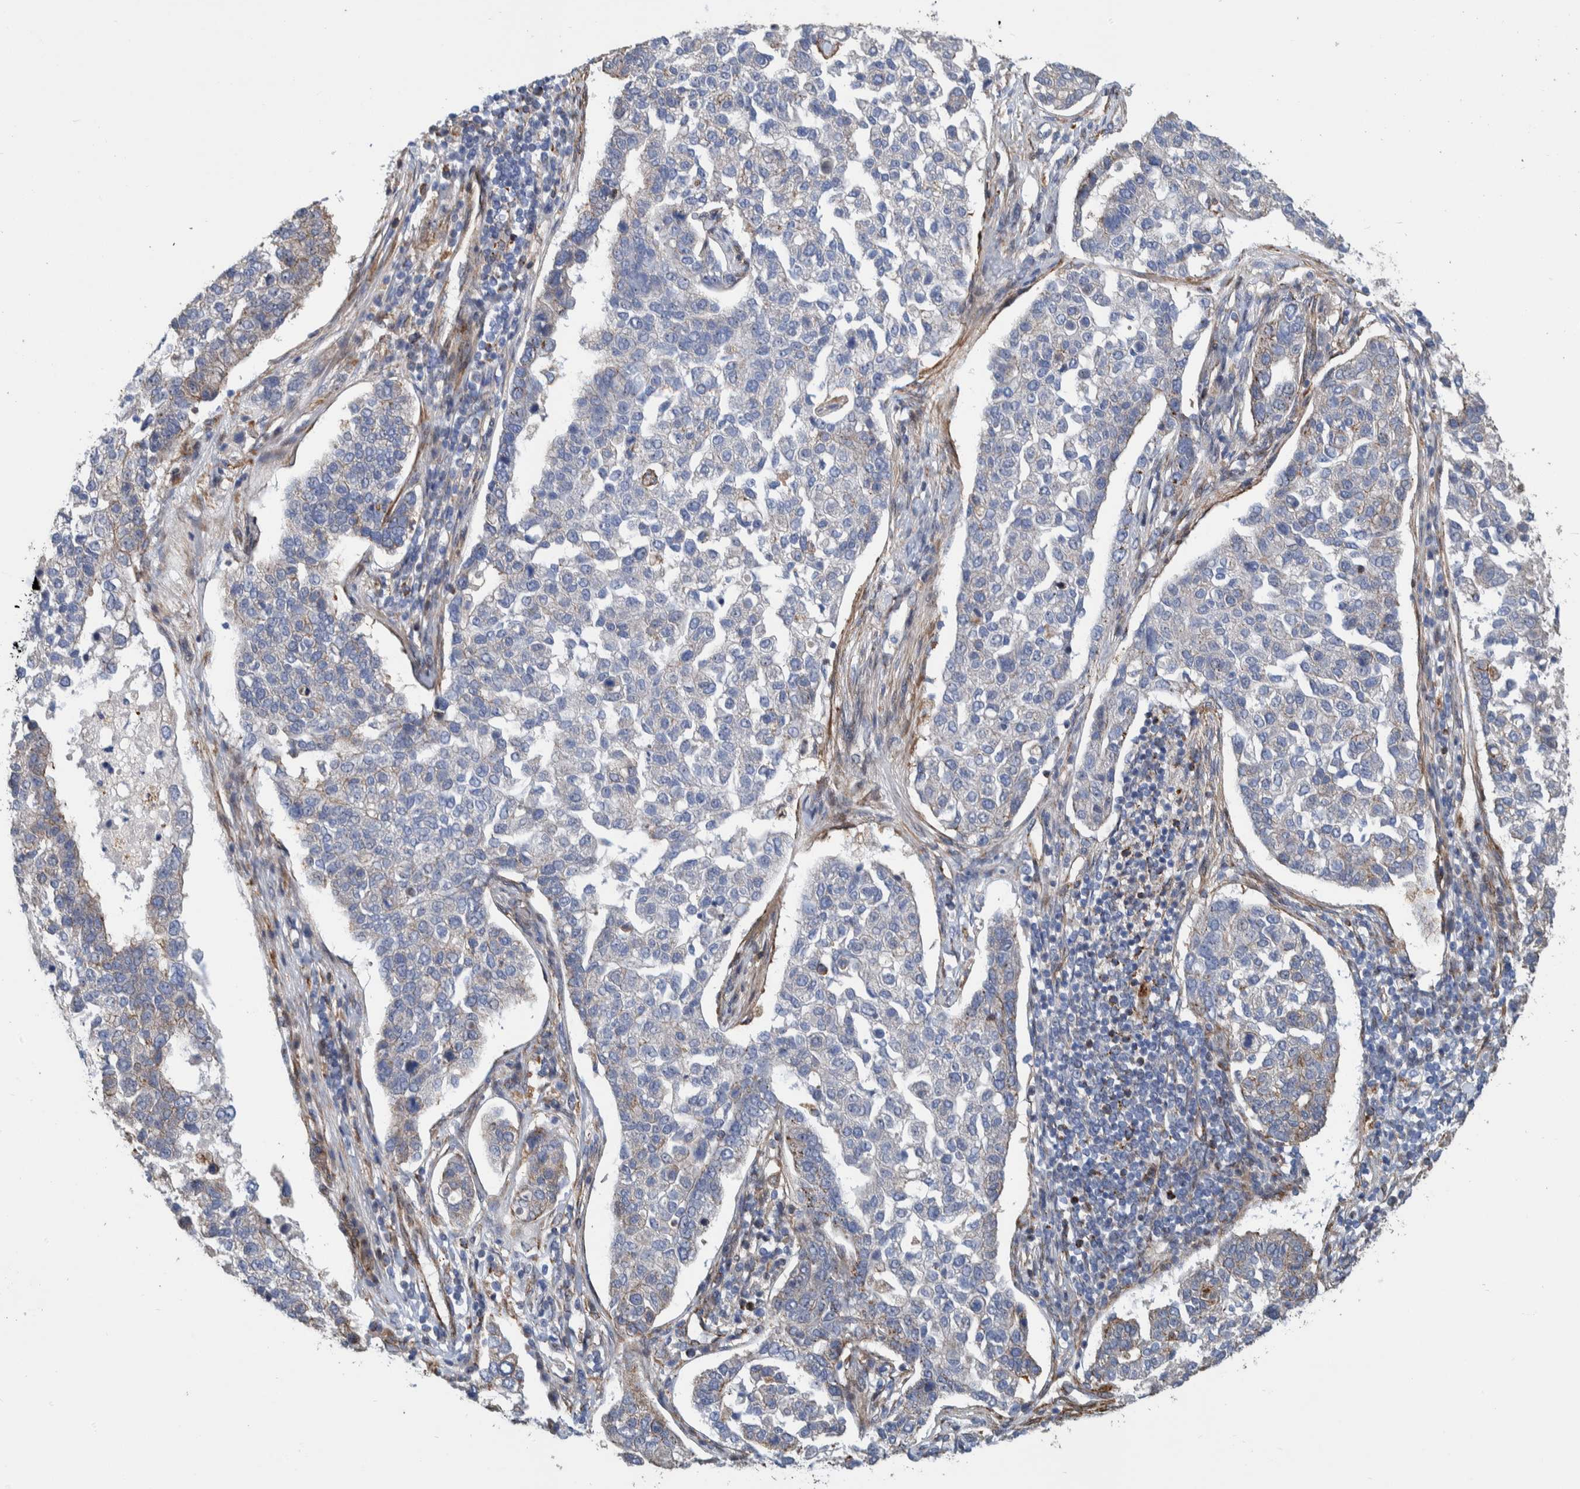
{"staining": {"intensity": "negative", "quantity": "none", "location": "none"}, "tissue": "pancreatic cancer", "cell_type": "Tumor cells", "image_type": "cancer", "snomed": [{"axis": "morphology", "description": "Adenocarcinoma, NOS"}, {"axis": "topography", "description": "Pancreas"}], "caption": "Tumor cells are negative for protein expression in human pancreatic adenocarcinoma. (DAB immunohistochemistry, high magnification).", "gene": "CCDC57", "patient": {"sex": "female", "age": 61}}